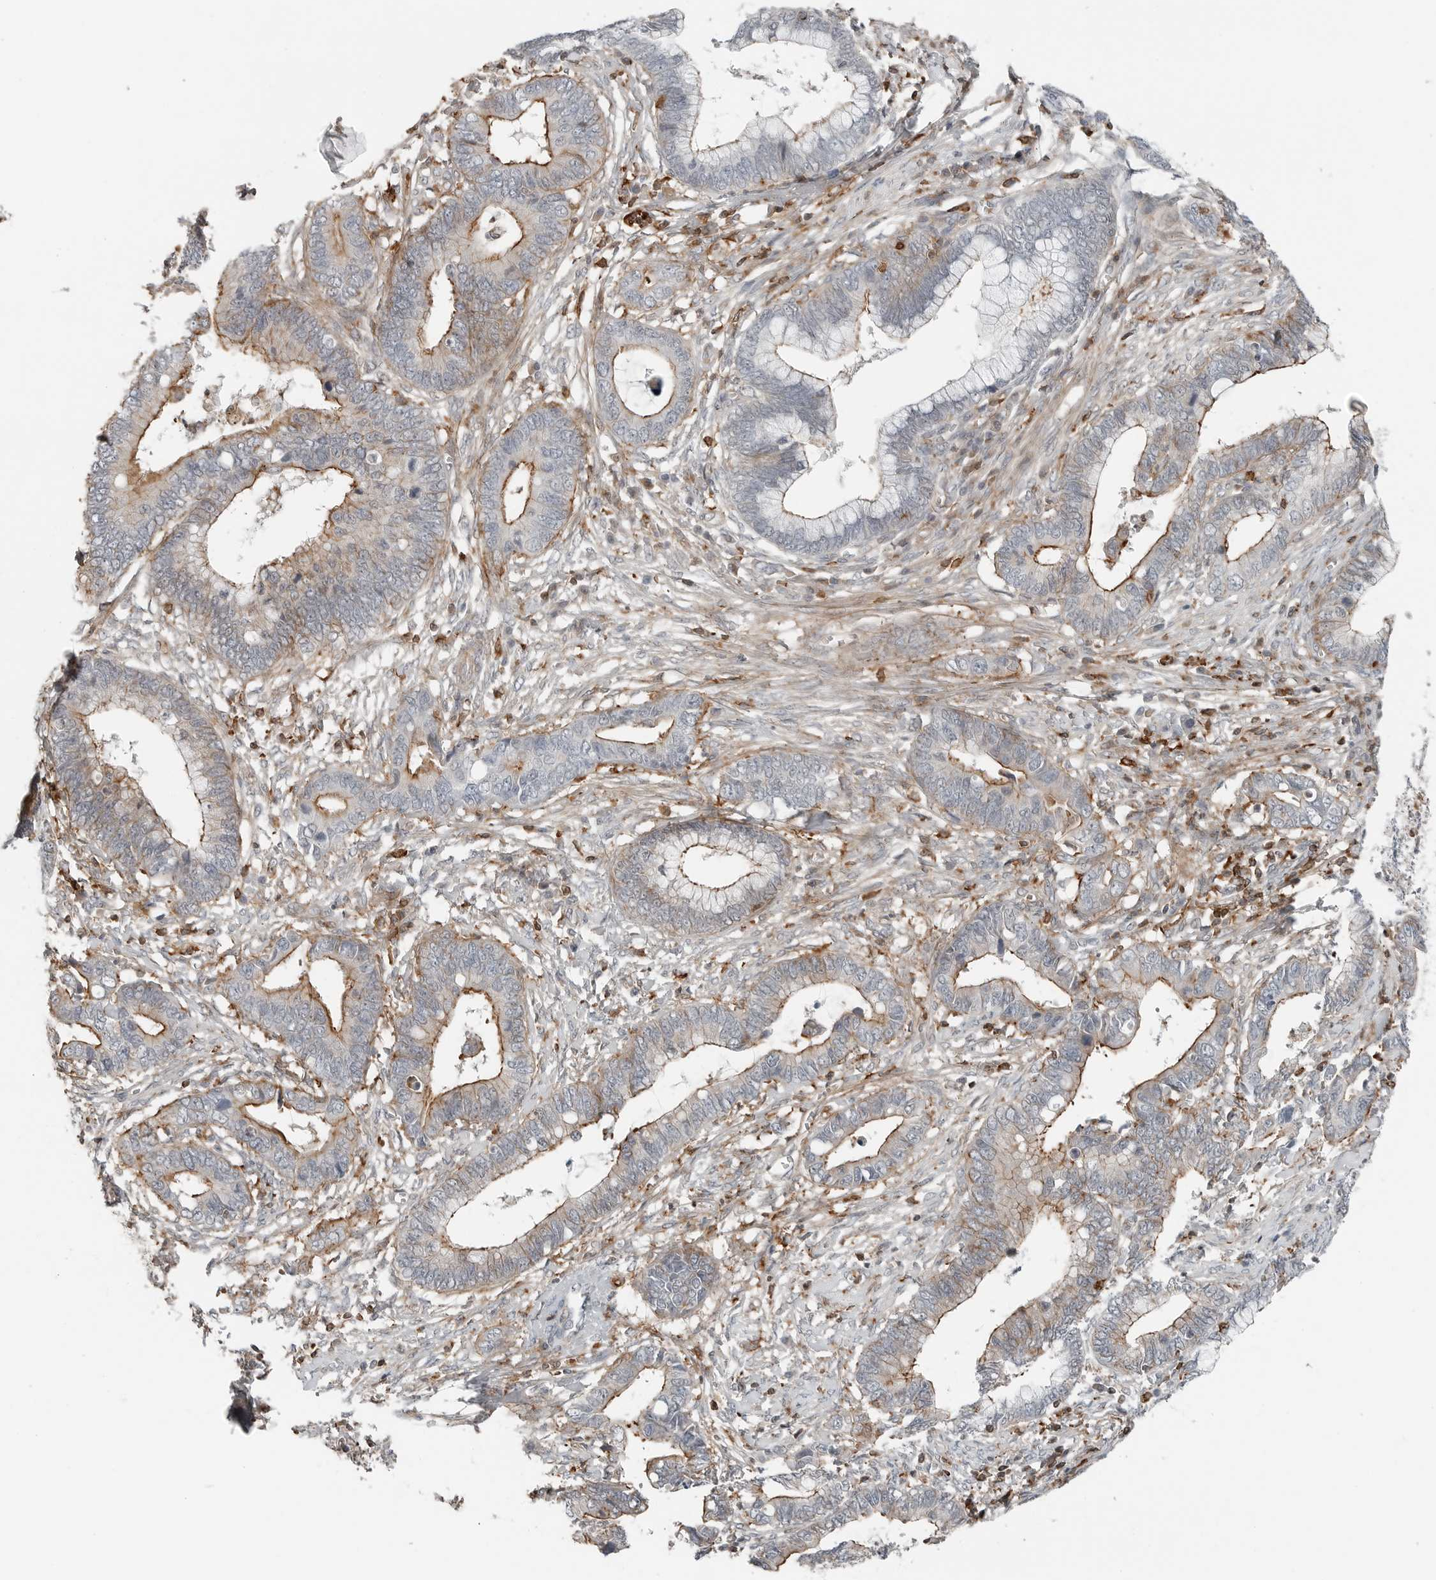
{"staining": {"intensity": "moderate", "quantity": "25%-75%", "location": "cytoplasmic/membranous"}, "tissue": "cervical cancer", "cell_type": "Tumor cells", "image_type": "cancer", "snomed": [{"axis": "morphology", "description": "Adenocarcinoma, NOS"}, {"axis": "topography", "description": "Cervix"}], "caption": "Human cervical cancer stained for a protein (brown) shows moderate cytoplasmic/membranous positive positivity in approximately 25%-75% of tumor cells.", "gene": "LEFTY2", "patient": {"sex": "female", "age": 44}}